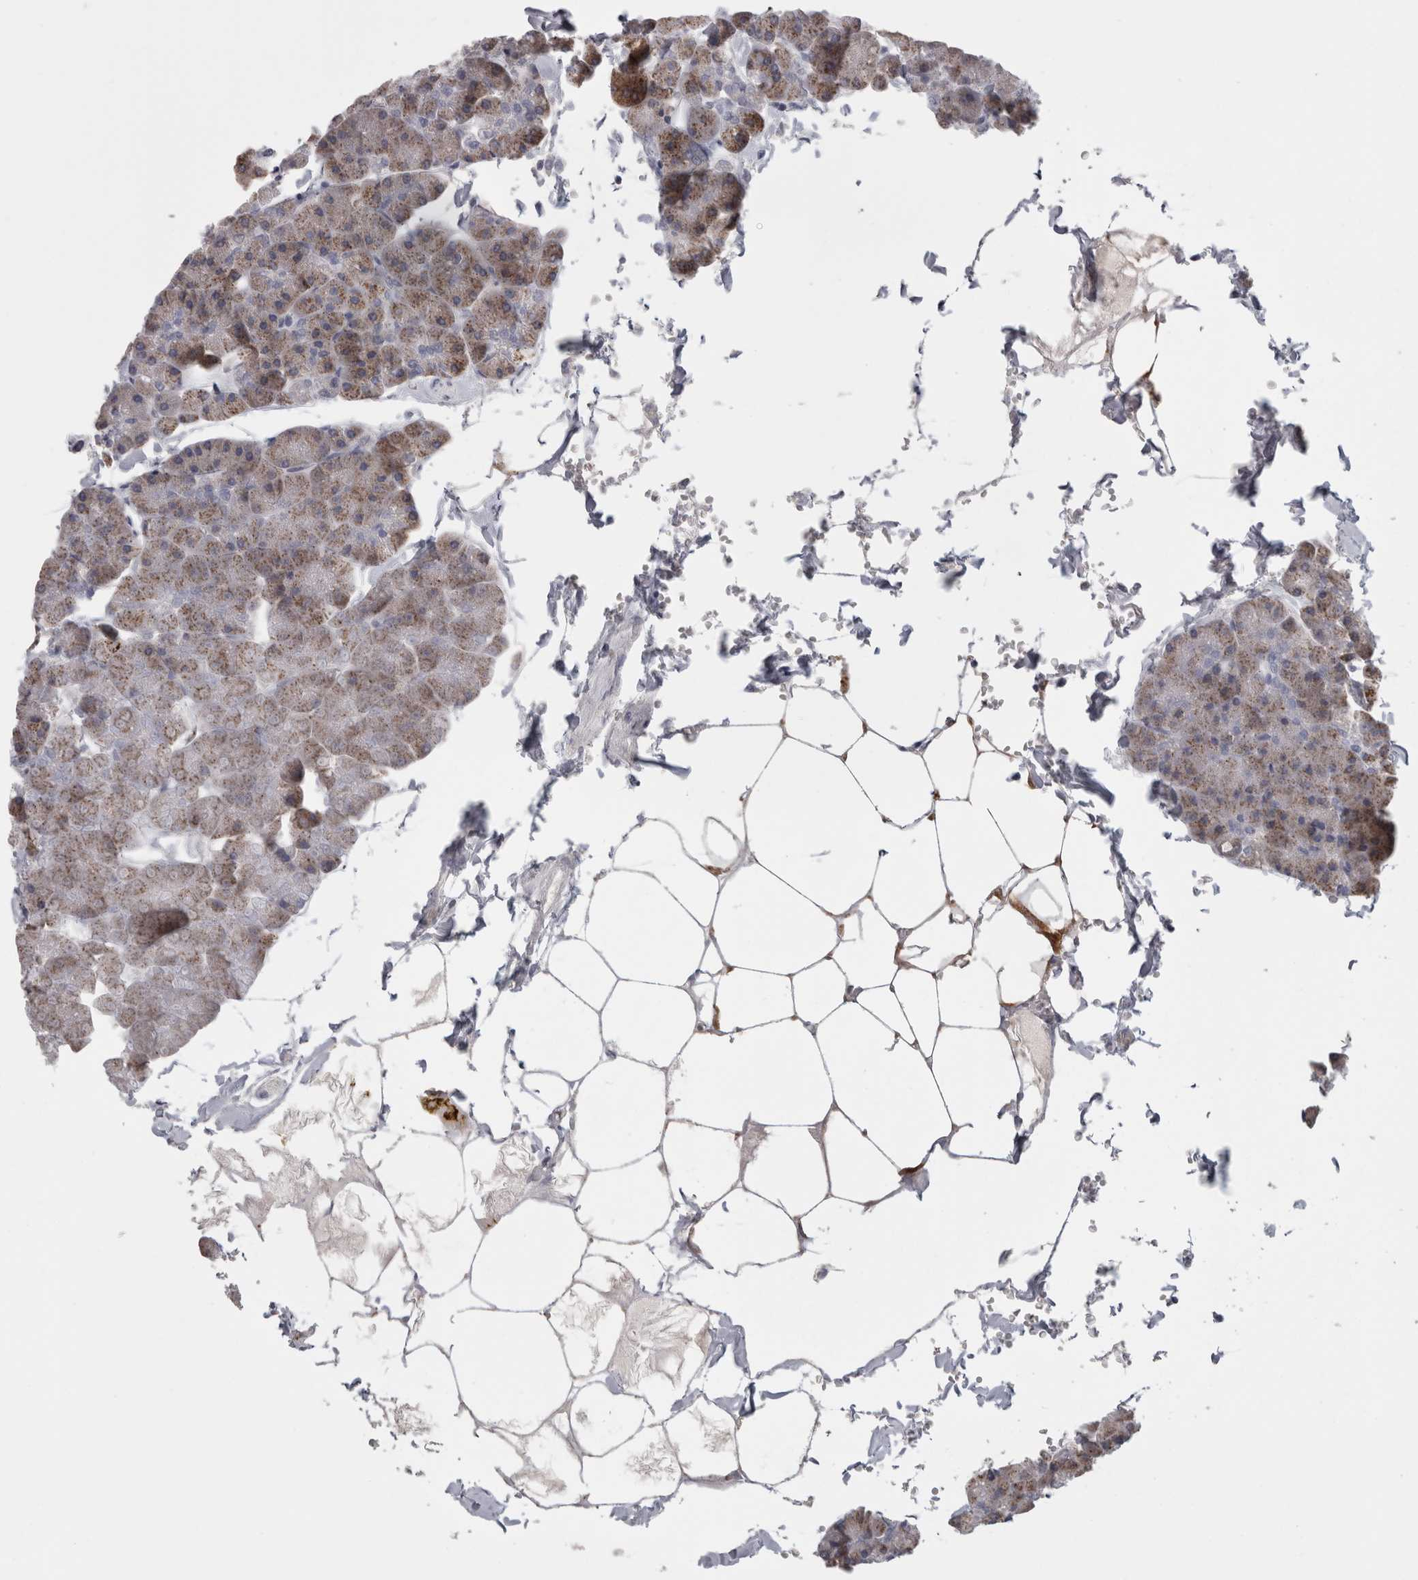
{"staining": {"intensity": "moderate", "quantity": "25%-75%", "location": "cytoplasmic/membranous"}, "tissue": "pancreas", "cell_type": "Exocrine glandular cells", "image_type": "normal", "snomed": [{"axis": "morphology", "description": "Normal tissue, NOS"}, {"axis": "topography", "description": "Pancreas"}], "caption": "An immunohistochemistry histopathology image of unremarkable tissue is shown. Protein staining in brown highlights moderate cytoplasmic/membranous positivity in pancreas within exocrine glandular cells. (Stains: DAB in brown, nuclei in blue, Microscopy: brightfield microscopy at high magnification).", "gene": "TCAP", "patient": {"sex": "male", "age": 35}}